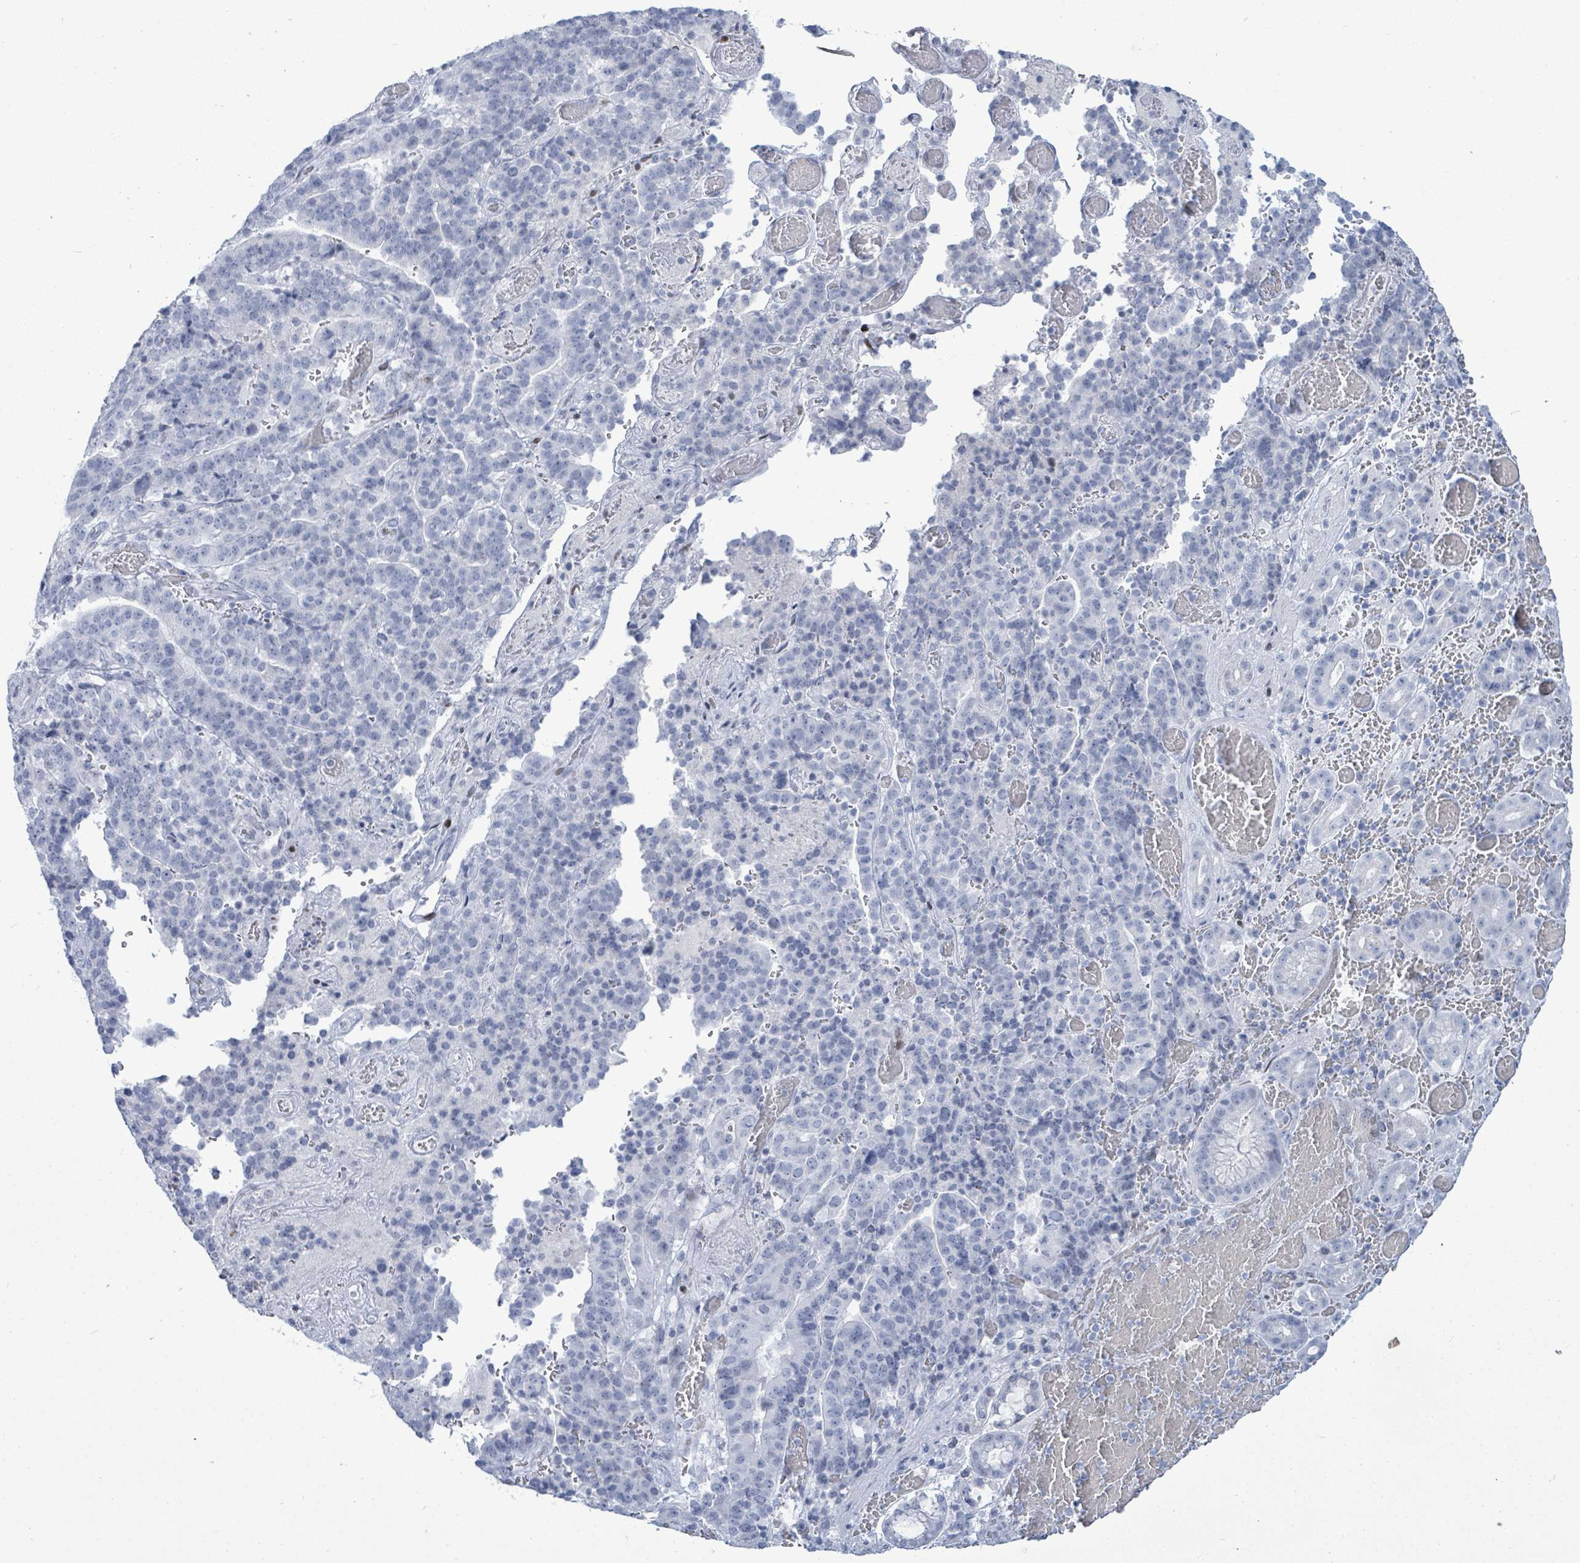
{"staining": {"intensity": "negative", "quantity": "none", "location": "none"}, "tissue": "stomach cancer", "cell_type": "Tumor cells", "image_type": "cancer", "snomed": [{"axis": "morphology", "description": "Adenocarcinoma, NOS"}, {"axis": "topography", "description": "Stomach"}], "caption": "Micrograph shows no significant protein positivity in tumor cells of adenocarcinoma (stomach).", "gene": "MALL", "patient": {"sex": "male", "age": 48}}